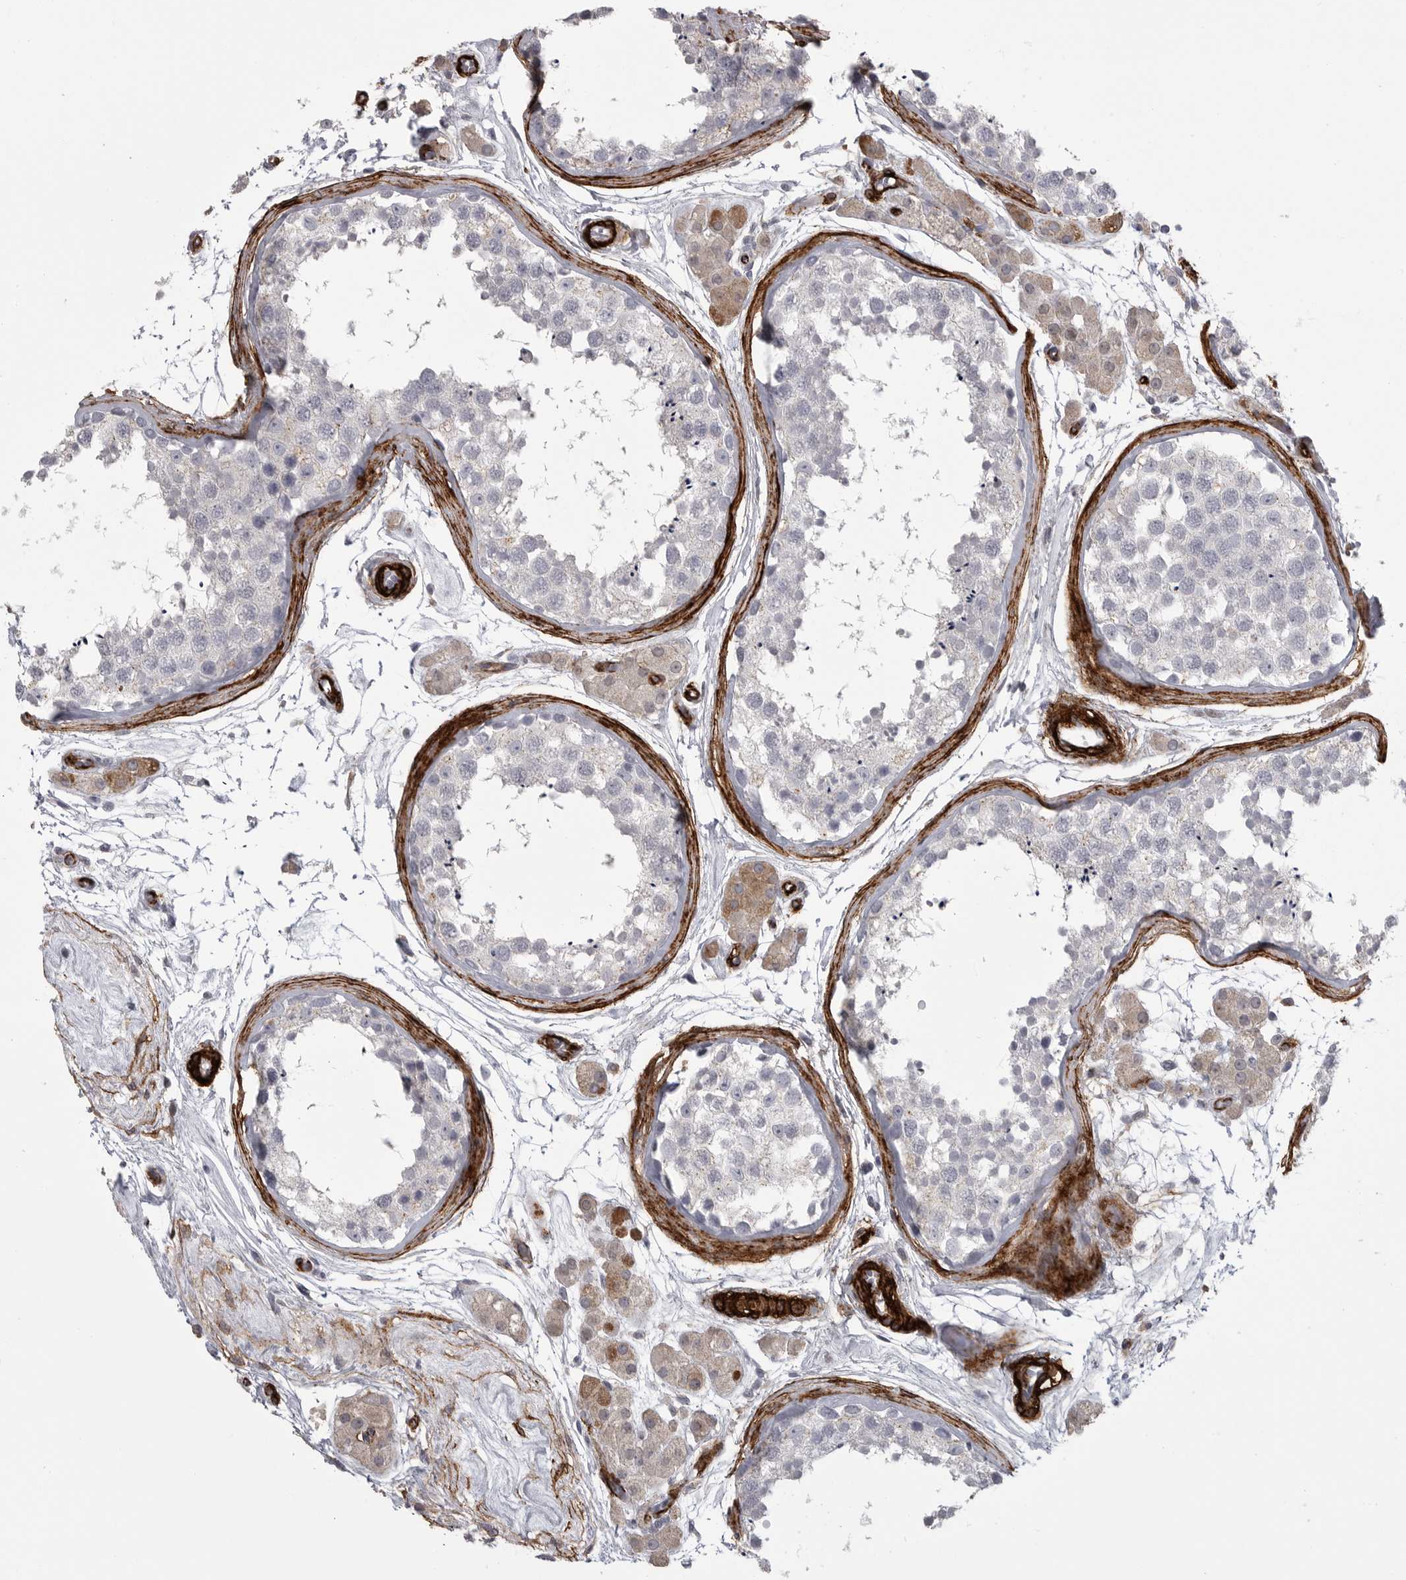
{"staining": {"intensity": "negative", "quantity": "none", "location": "none"}, "tissue": "testis", "cell_type": "Cells in seminiferous ducts", "image_type": "normal", "snomed": [{"axis": "morphology", "description": "Normal tissue, NOS"}, {"axis": "topography", "description": "Testis"}], "caption": "Cells in seminiferous ducts are negative for brown protein staining in normal testis. (Stains: DAB immunohistochemistry (IHC) with hematoxylin counter stain, Microscopy: brightfield microscopy at high magnification).", "gene": "AOC3", "patient": {"sex": "male", "age": 56}}